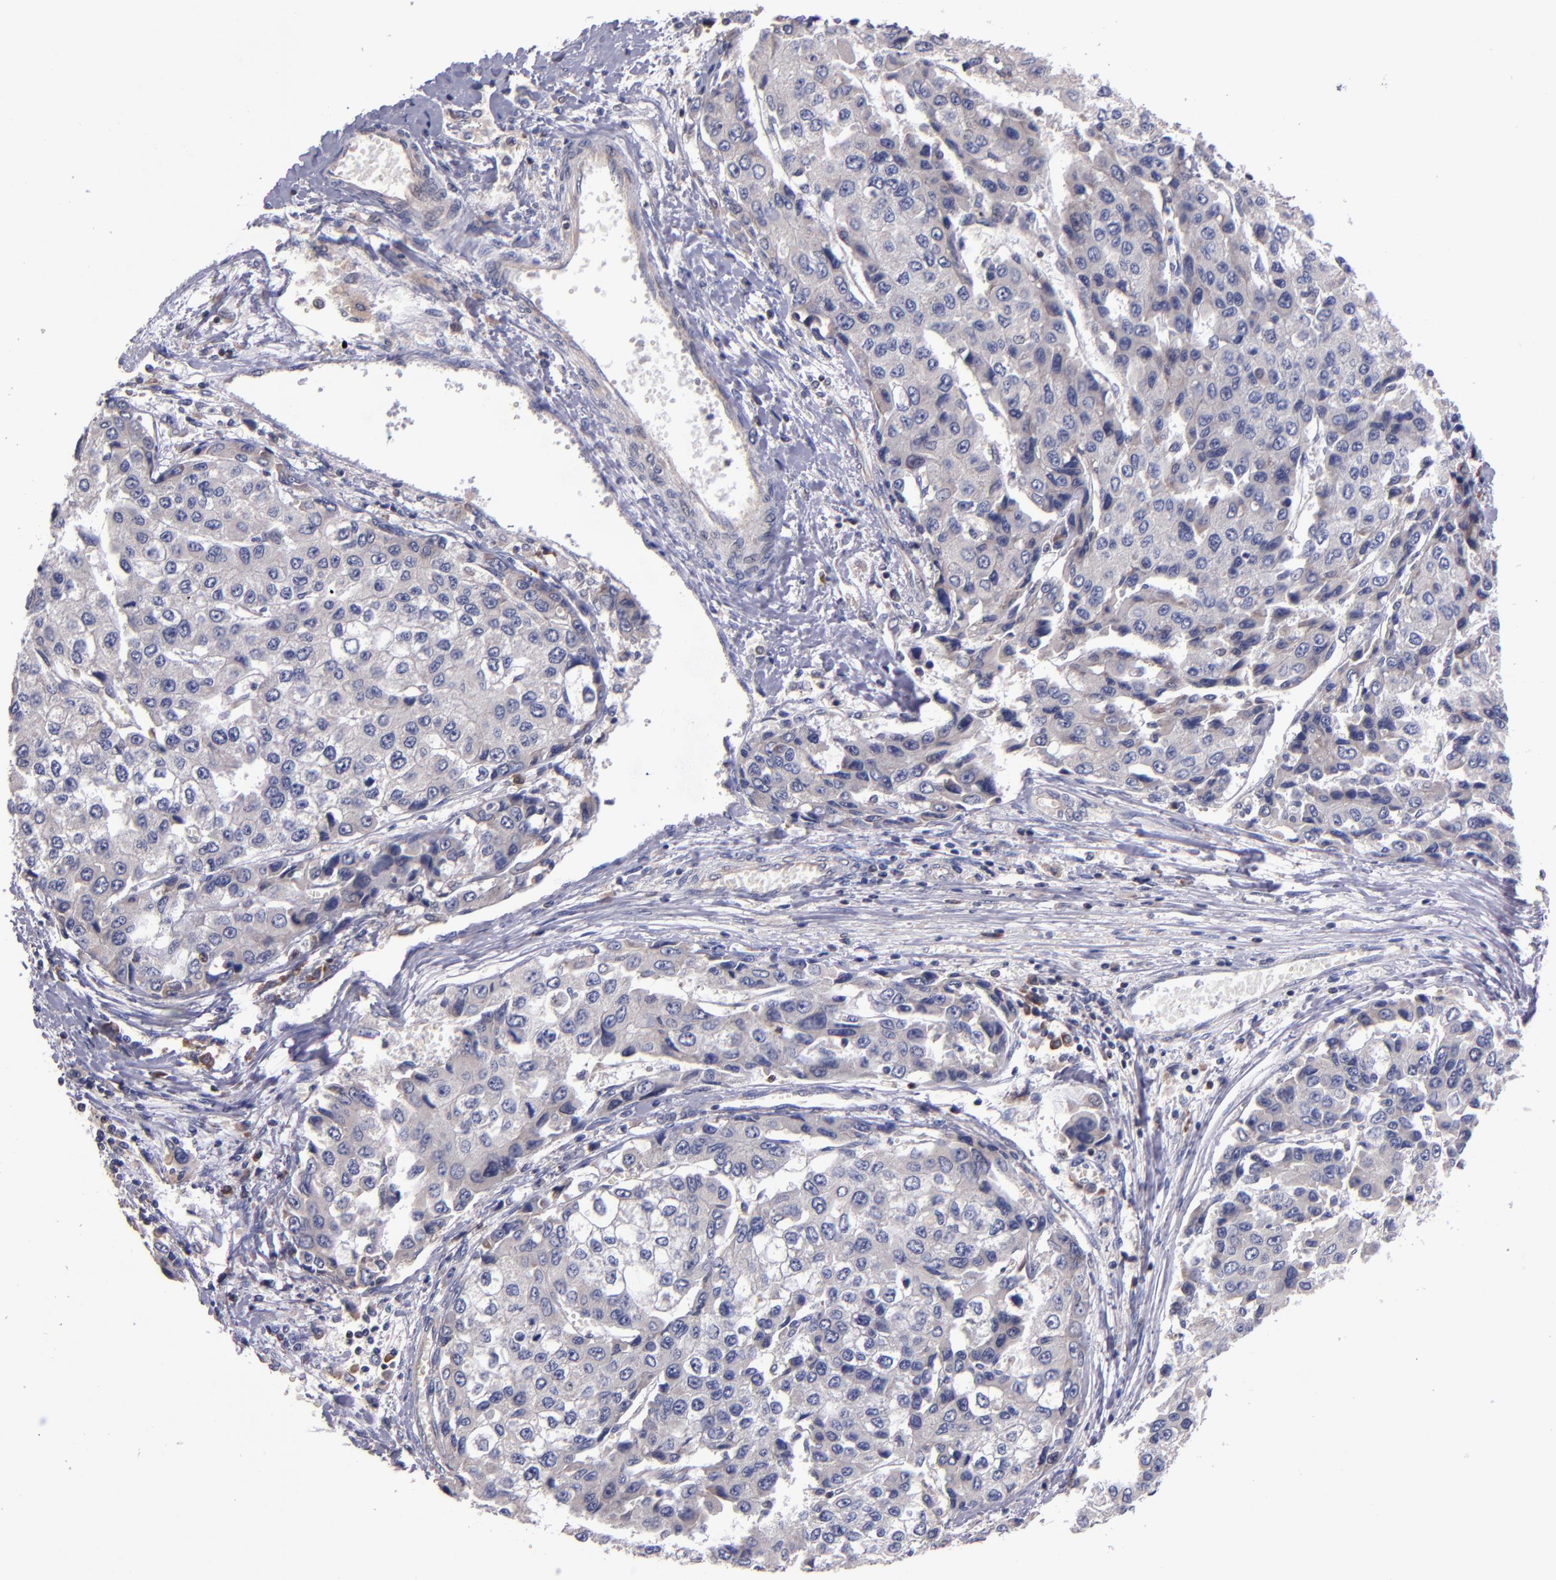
{"staining": {"intensity": "weak", "quantity": ">75%", "location": "cytoplasmic/membranous"}, "tissue": "liver cancer", "cell_type": "Tumor cells", "image_type": "cancer", "snomed": [{"axis": "morphology", "description": "Carcinoma, Hepatocellular, NOS"}, {"axis": "topography", "description": "Liver"}], "caption": "DAB immunohistochemical staining of human liver hepatocellular carcinoma reveals weak cytoplasmic/membranous protein staining in about >75% of tumor cells.", "gene": "EIF4ENIF1", "patient": {"sex": "female", "age": 66}}